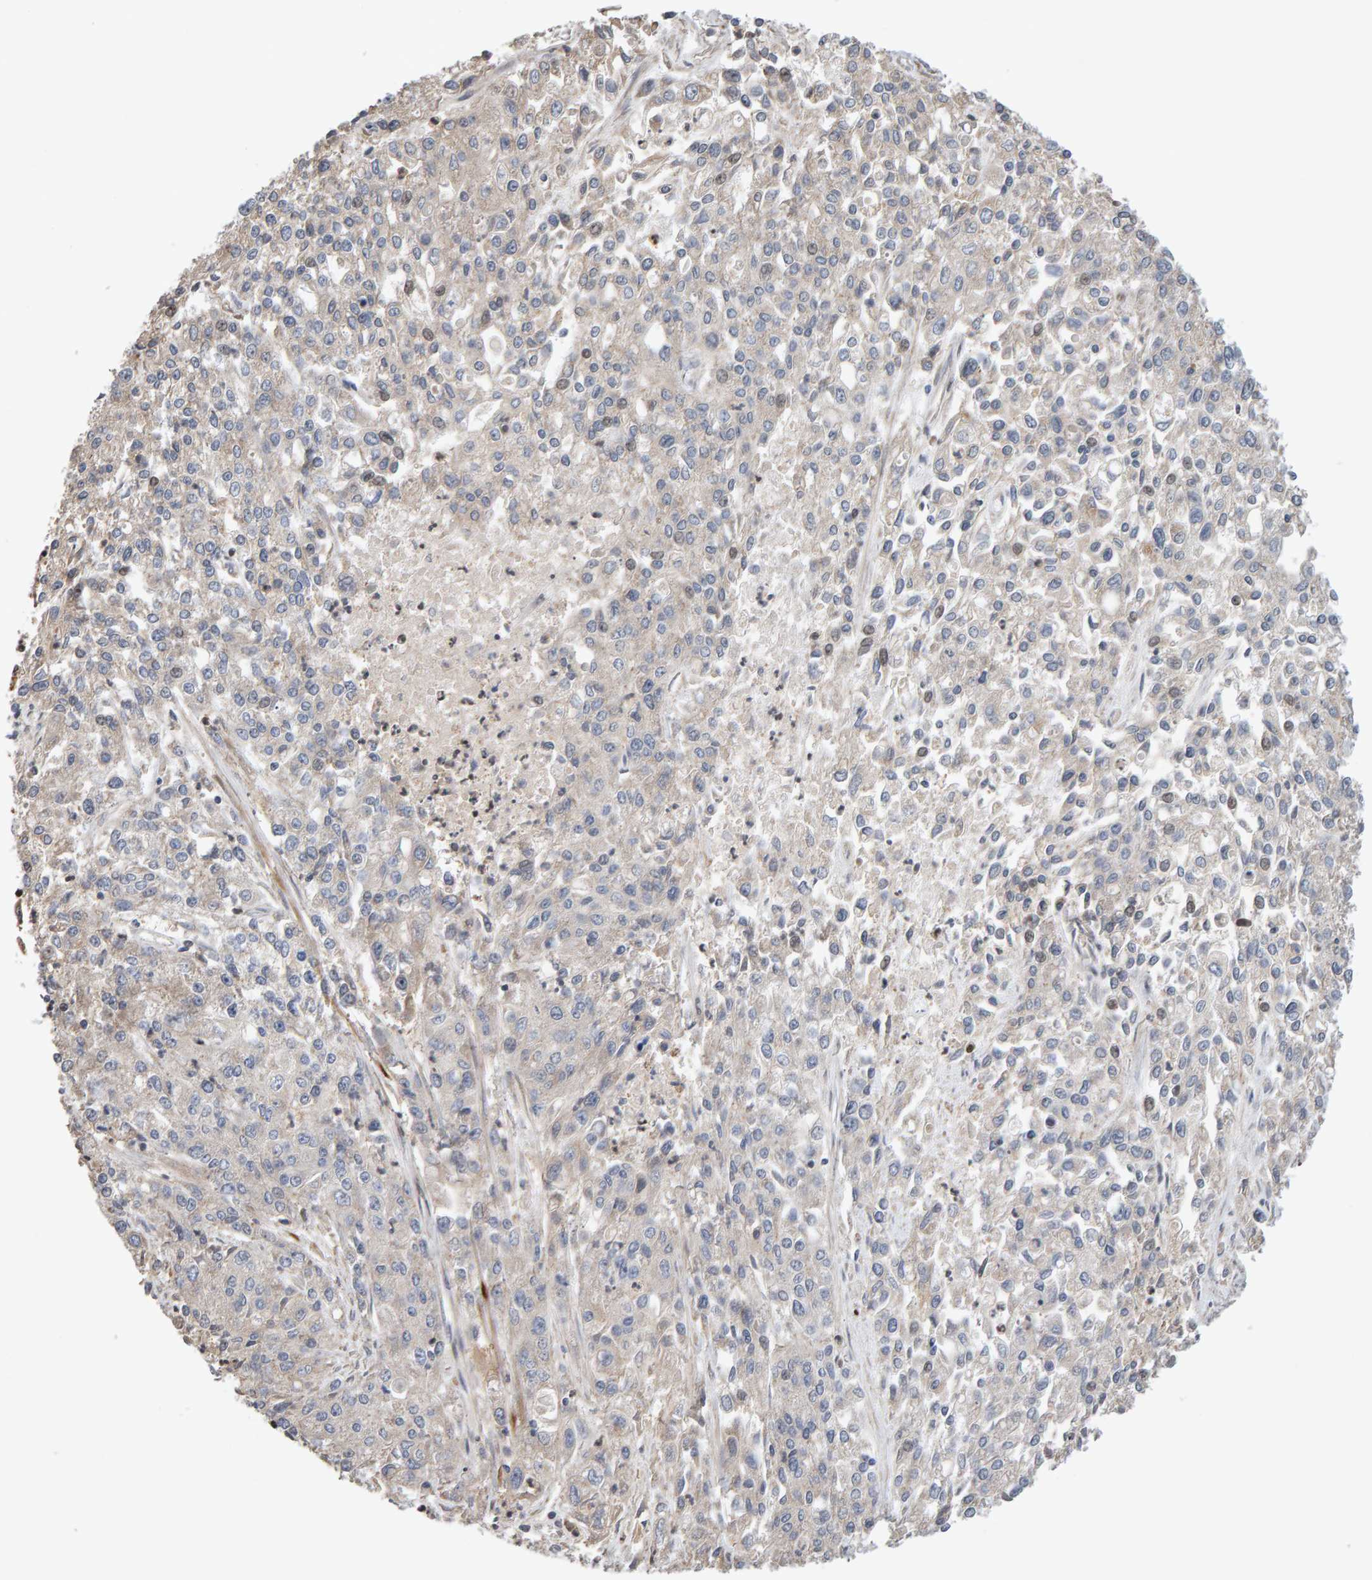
{"staining": {"intensity": "negative", "quantity": "none", "location": "none"}, "tissue": "endometrial cancer", "cell_type": "Tumor cells", "image_type": "cancer", "snomed": [{"axis": "morphology", "description": "Adenocarcinoma, NOS"}, {"axis": "topography", "description": "Endometrium"}], "caption": "Immunohistochemical staining of human endometrial adenocarcinoma displays no significant staining in tumor cells.", "gene": "LZTS1", "patient": {"sex": "female", "age": 49}}